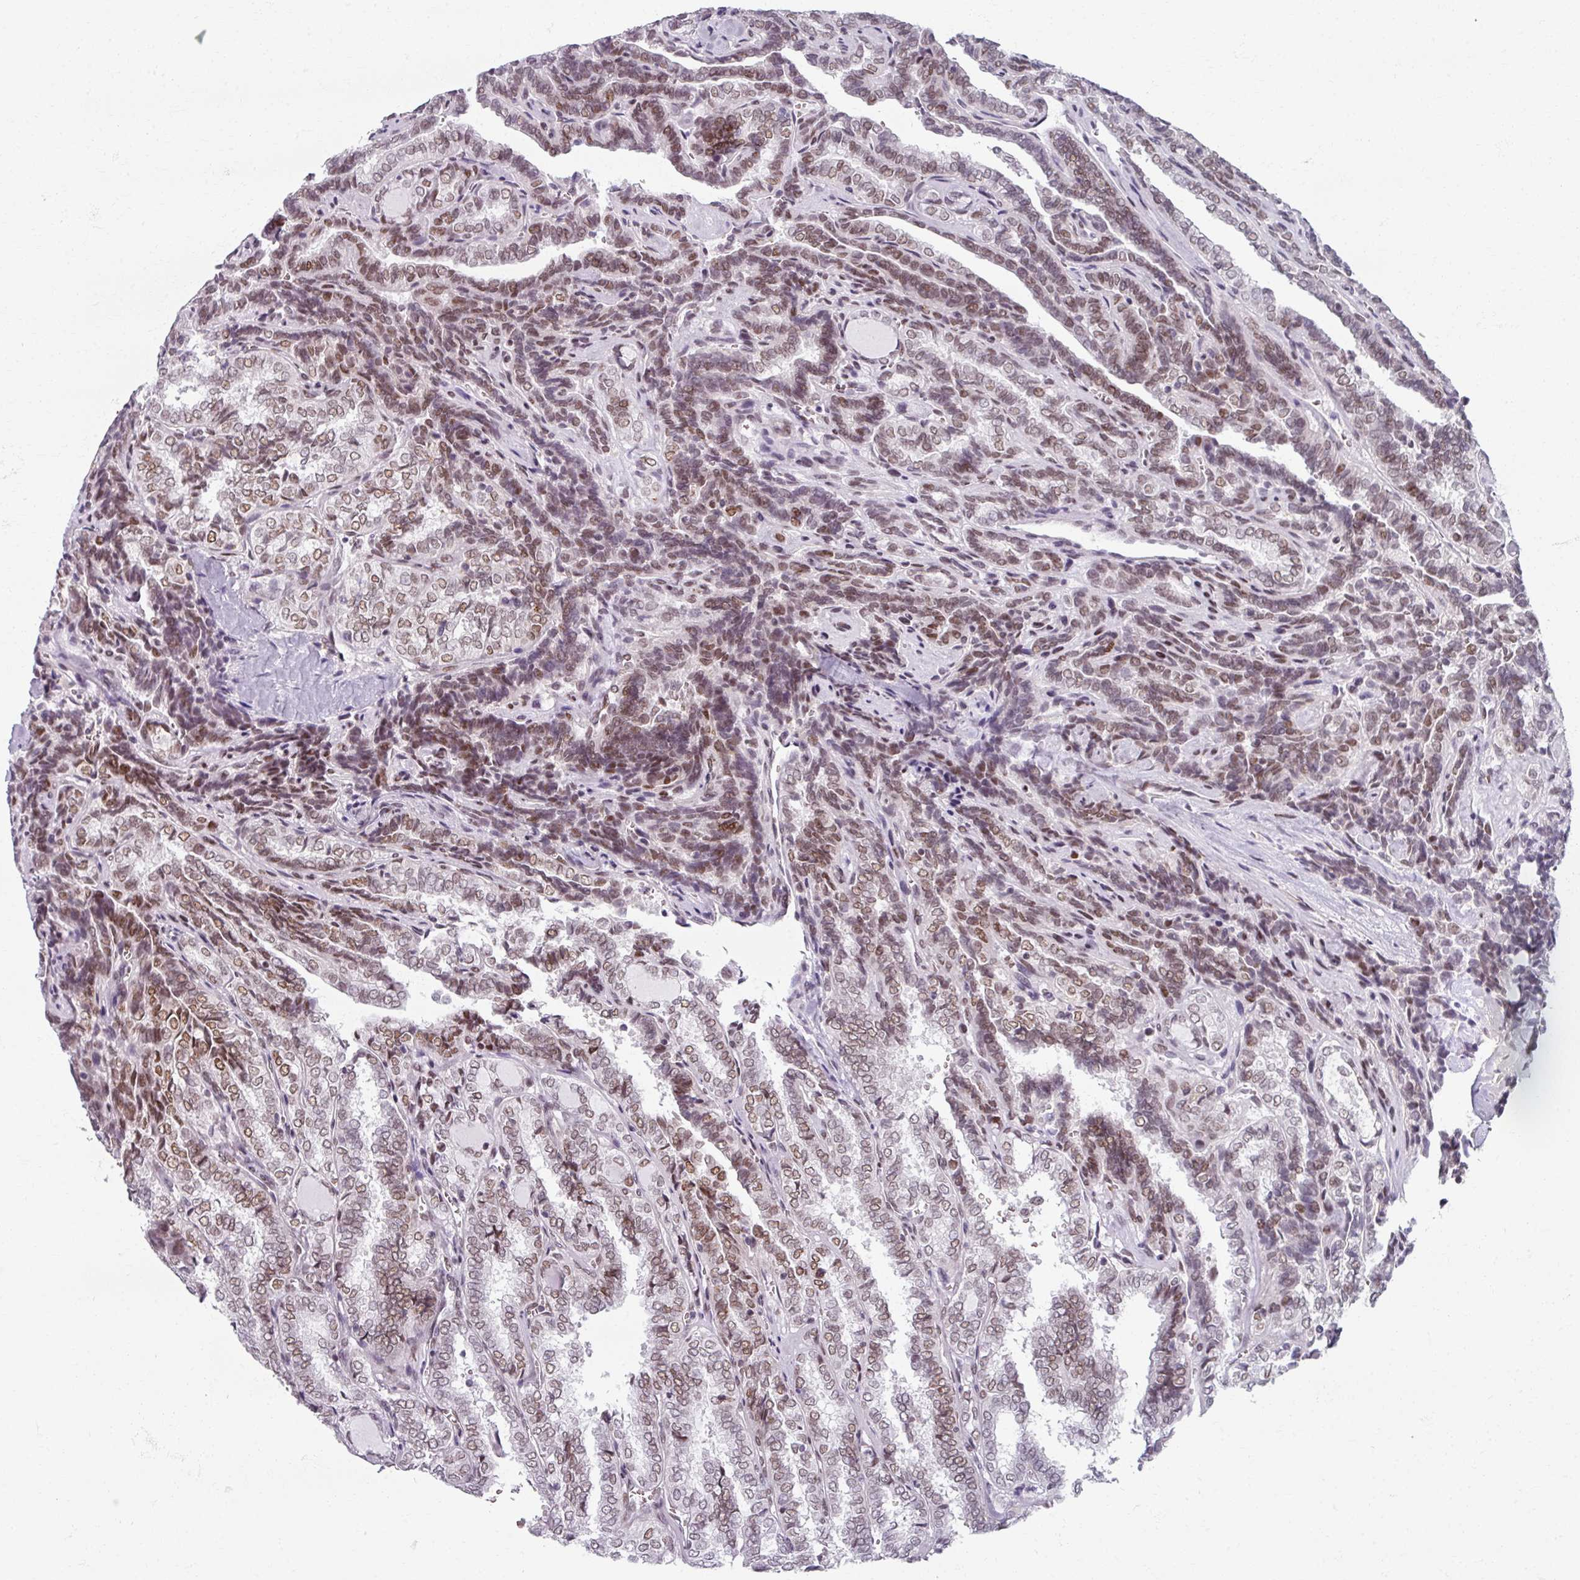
{"staining": {"intensity": "moderate", "quantity": ">75%", "location": "nuclear"}, "tissue": "thyroid cancer", "cell_type": "Tumor cells", "image_type": "cancer", "snomed": [{"axis": "morphology", "description": "Papillary adenocarcinoma, NOS"}, {"axis": "topography", "description": "Thyroid gland"}], "caption": "Papillary adenocarcinoma (thyroid) stained with a protein marker reveals moderate staining in tumor cells.", "gene": "RIPOR3", "patient": {"sex": "female", "age": 30}}